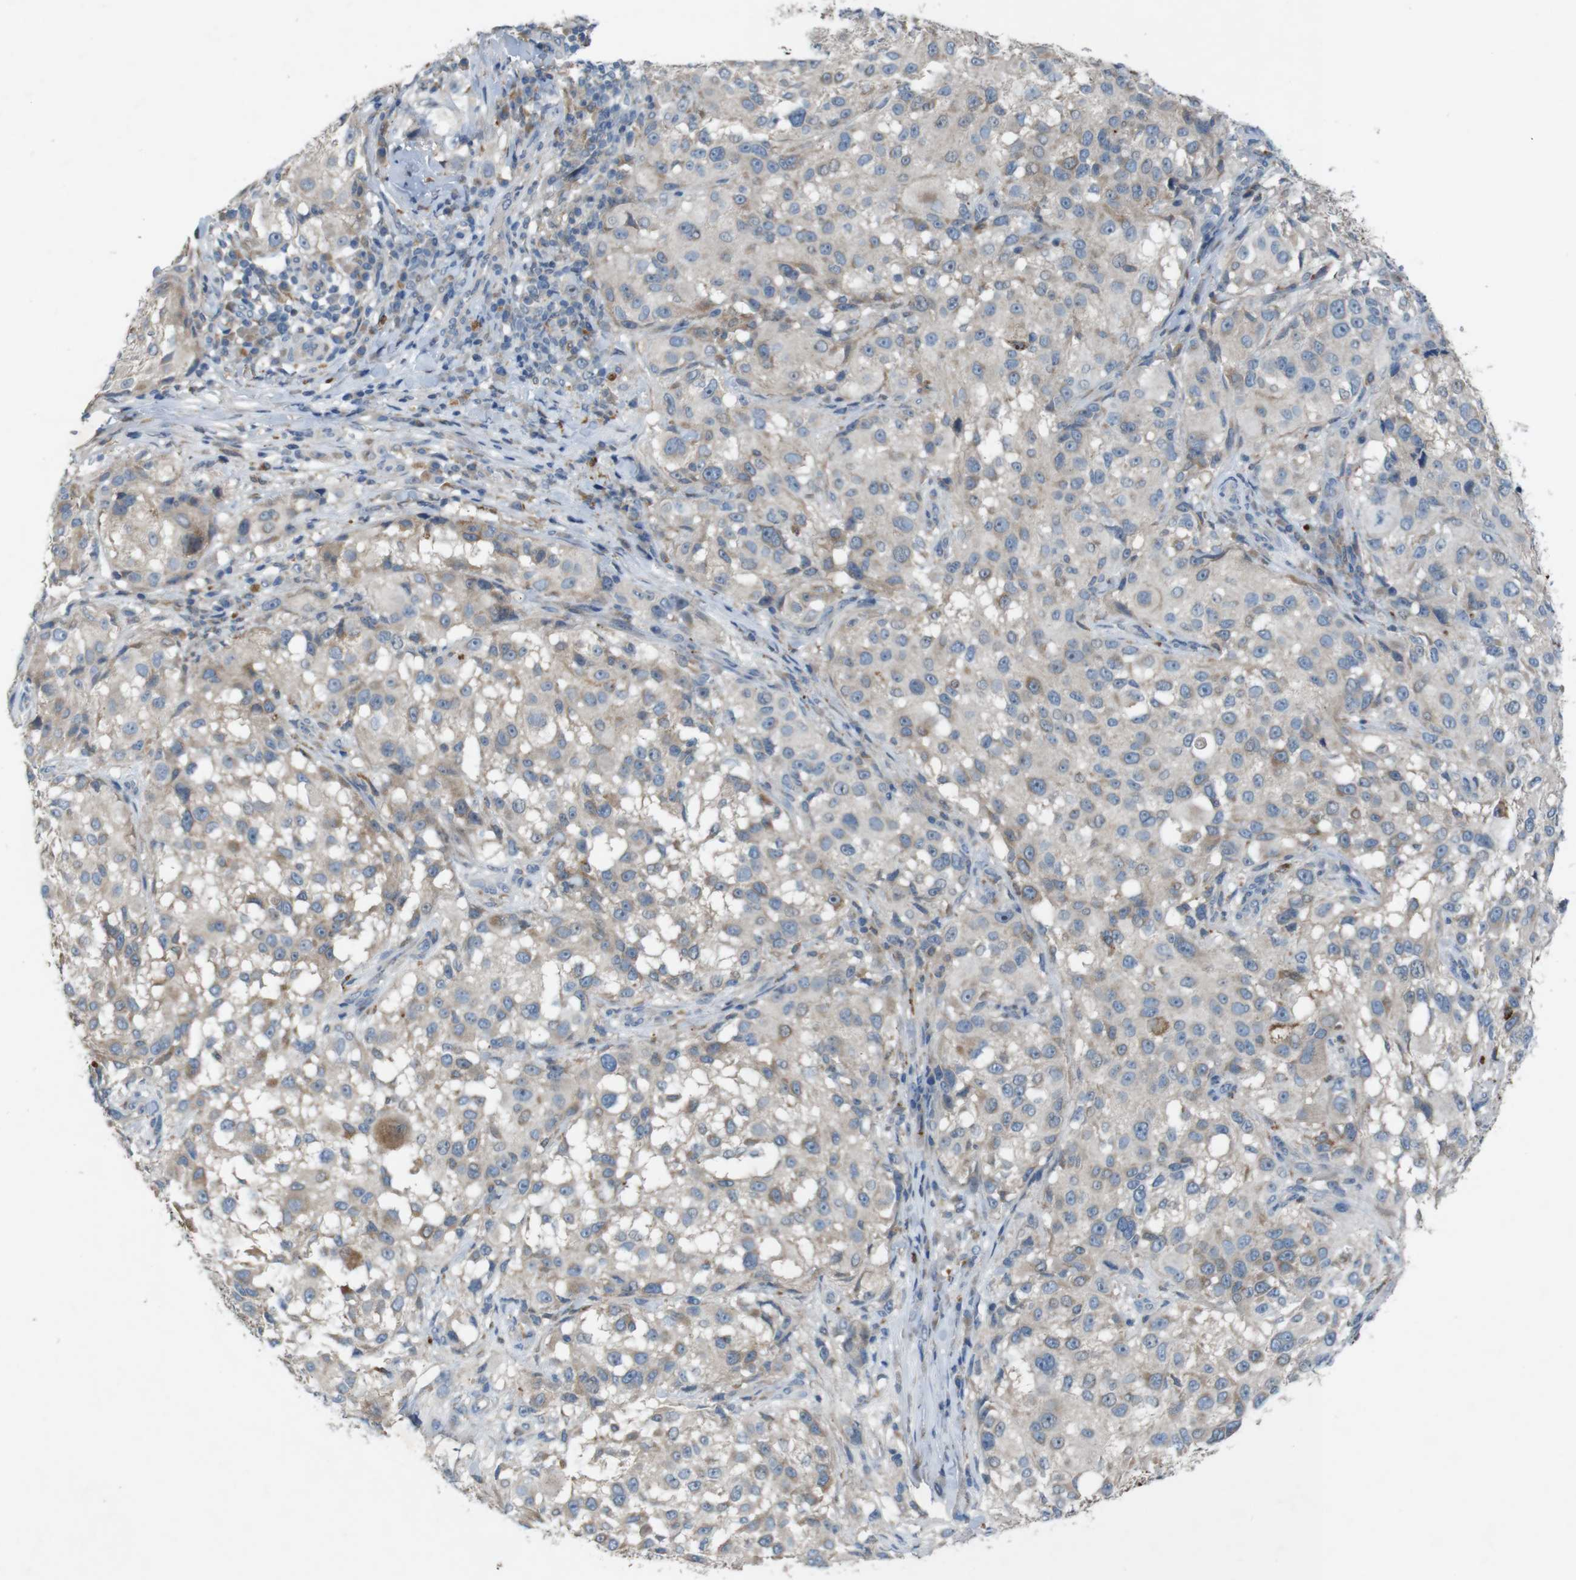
{"staining": {"intensity": "weak", "quantity": "<25%", "location": "cytoplasmic/membranous"}, "tissue": "melanoma", "cell_type": "Tumor cells", "image_type": "cancer", "snomed": [{"axis": "morphology", "description": "Necrosis, NOS"}, {"axis": "morphology", "description": "Malignant melanoma, NOS"}, {"axis": "topography", "description": "Skin"}], "caption": "Immunohistochemistry image of neoplastic tissue: human malignant melanoma stained with DAB (3,3'-diaminobenzidine) displays no significant protein staining in tumor cells. The staining was performed using DAB to visualize the protein expression in brown, while the nuclei were stained in blue with hematoxylin (Magnification: 20x).", "gene": "MOGAT3", "patient": {"sex": "female", "age": 87}}